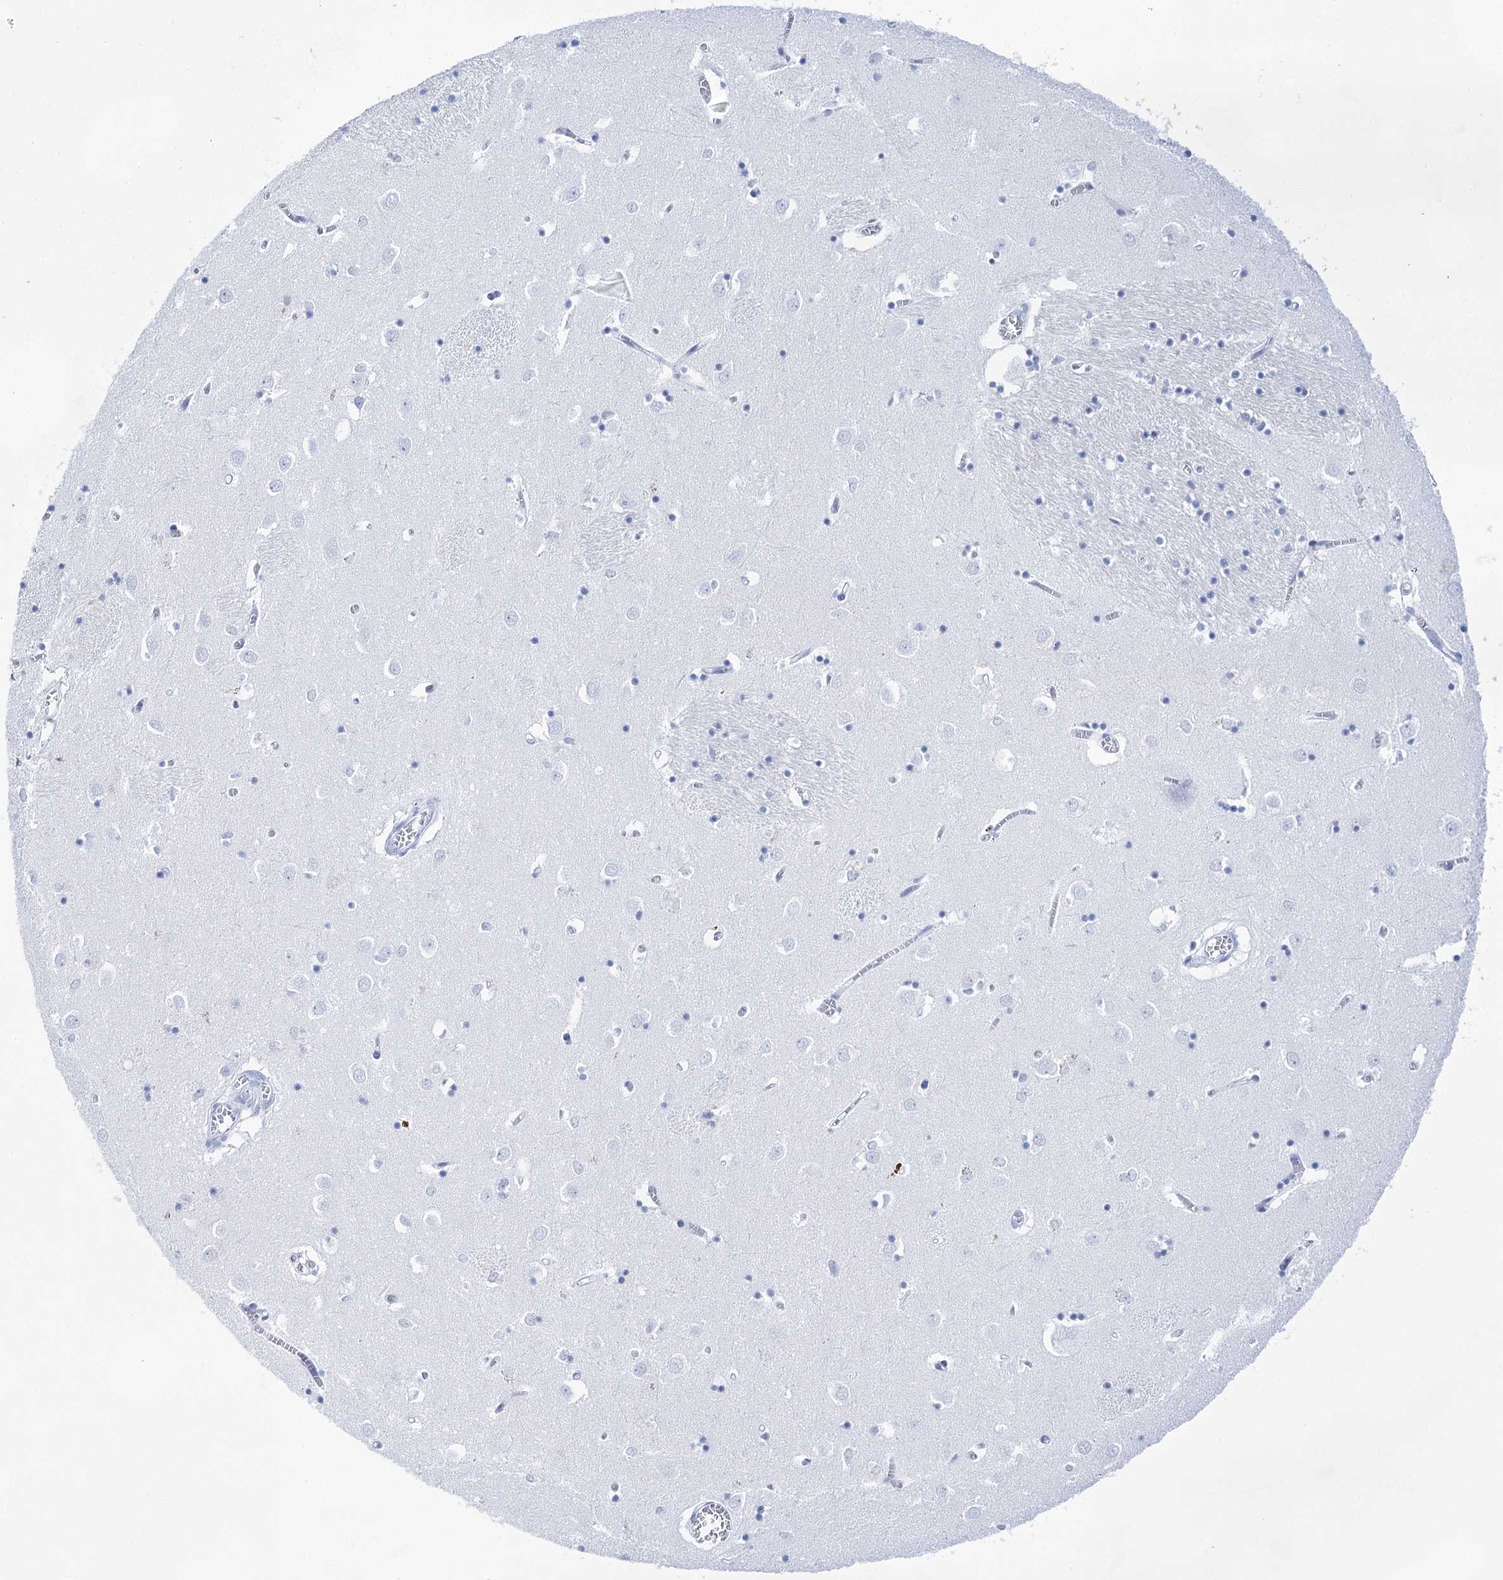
{"staining": {"intensity": "negative", "quantity": "none", "location": "none"}, "tissue": "caudate", "cell_type": "Glial cells", "image_type": "normal", "snomed": [{"axis": "morphology", "description": "Normal tissue, NOS"}, {"axis": "topography", "description": "Lateral ventricle wall"}], "caption": "Immunohistochemical staining of unremarkable human caudate demonstrates no significant expression in glial cells.", "gene": "LALBA", "patient": {"sex": "male", "age": 70}}